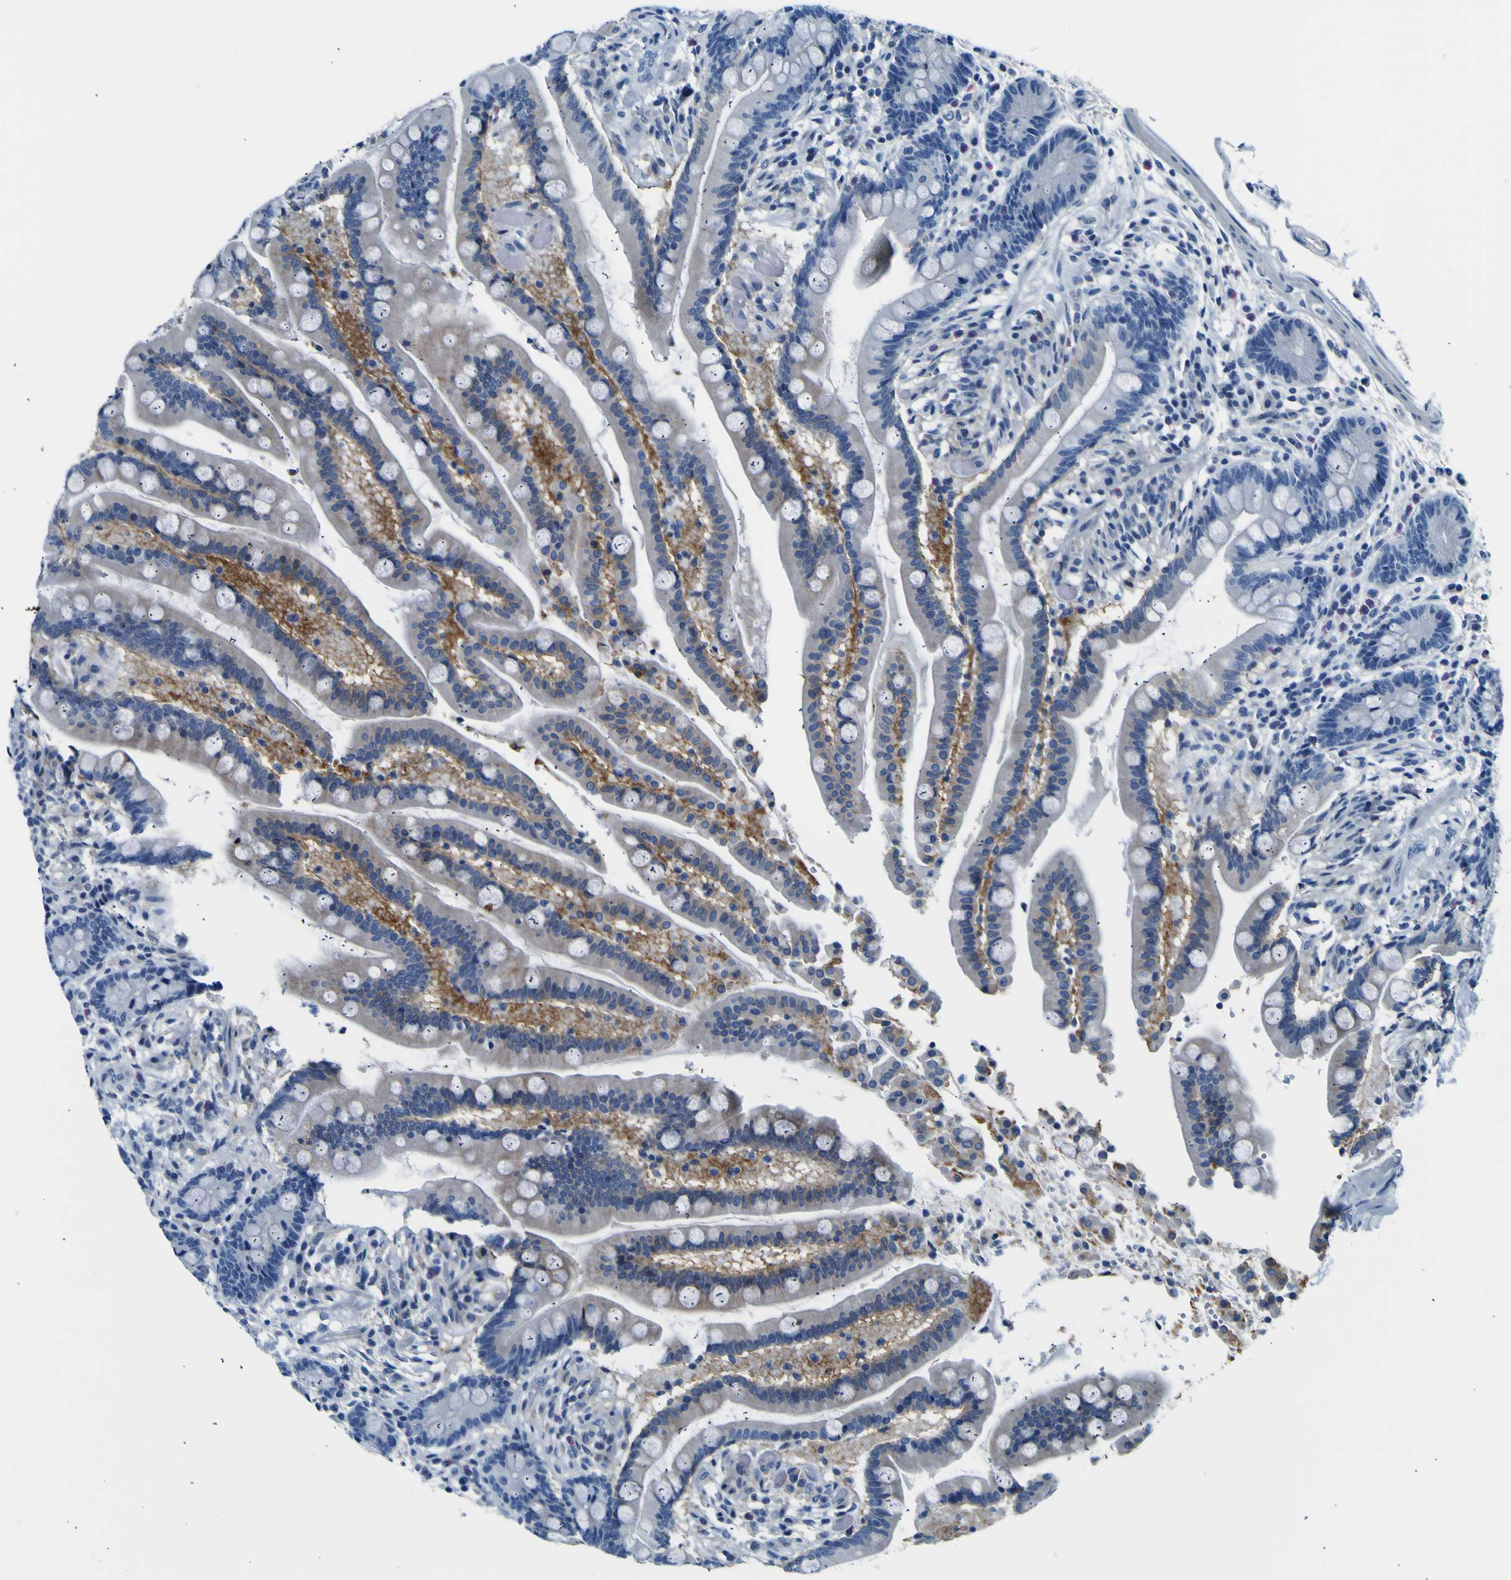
{"staining": {"intensity": "negative", "quantity": "none", "location": "none"}, "tissue": "colon", "cell_type": "Endothelial cells", "image_type": "normal", "snomed": [{"axis": "morphology", "description": "Normal tissue, NOS"}, {"axis": "topography", "description": "Colon"}], "caption": "Immunohistochemical staining of normal human colon demonstrates no significant expression in endothelial cells. (DAB immunohistochemistry visualized using brightfield microscopy, high magnification).", "gene": "ADGRA2", "patient": {"sex": "male", "age": 73}}